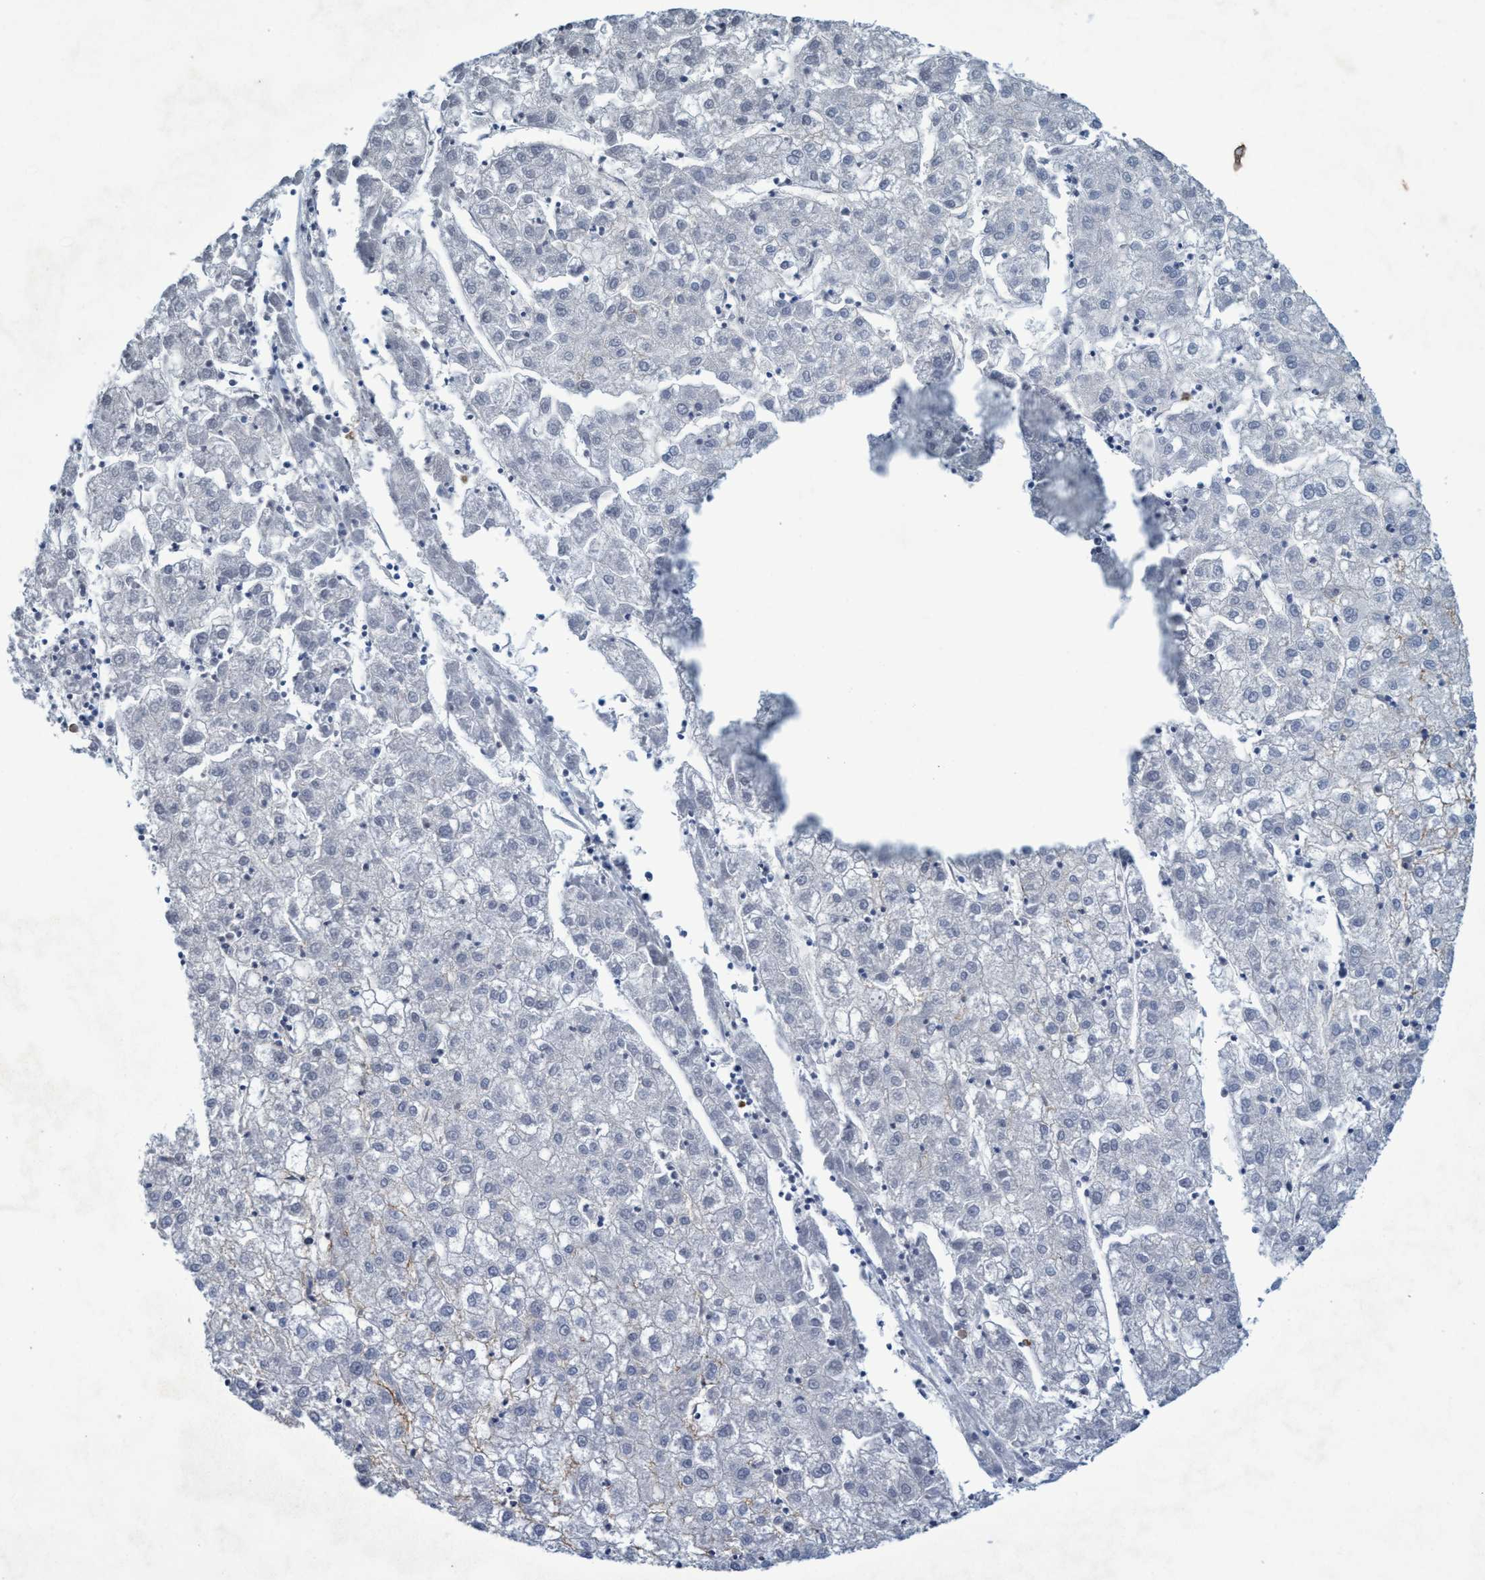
{"staining": {"intensity": "negative", "quantity": "none", "location": "none"}, "tissue": "liver cancer", "cell_type": "Tumor cells", "image_type": "cancer", "snomed": [{"axis": "morphology", "description": "Carcinoma, Hepatocellular, NOS"}, {"axis": "topography", "description": "Liver"}], "caption": "DAB immunohistochemical staining of liver cancer (hepatocellular carcinoma) displays no significant expression in tumor cells.", "gene": "SLC43A2", "patient": {"sex": "male", "age": 72}}